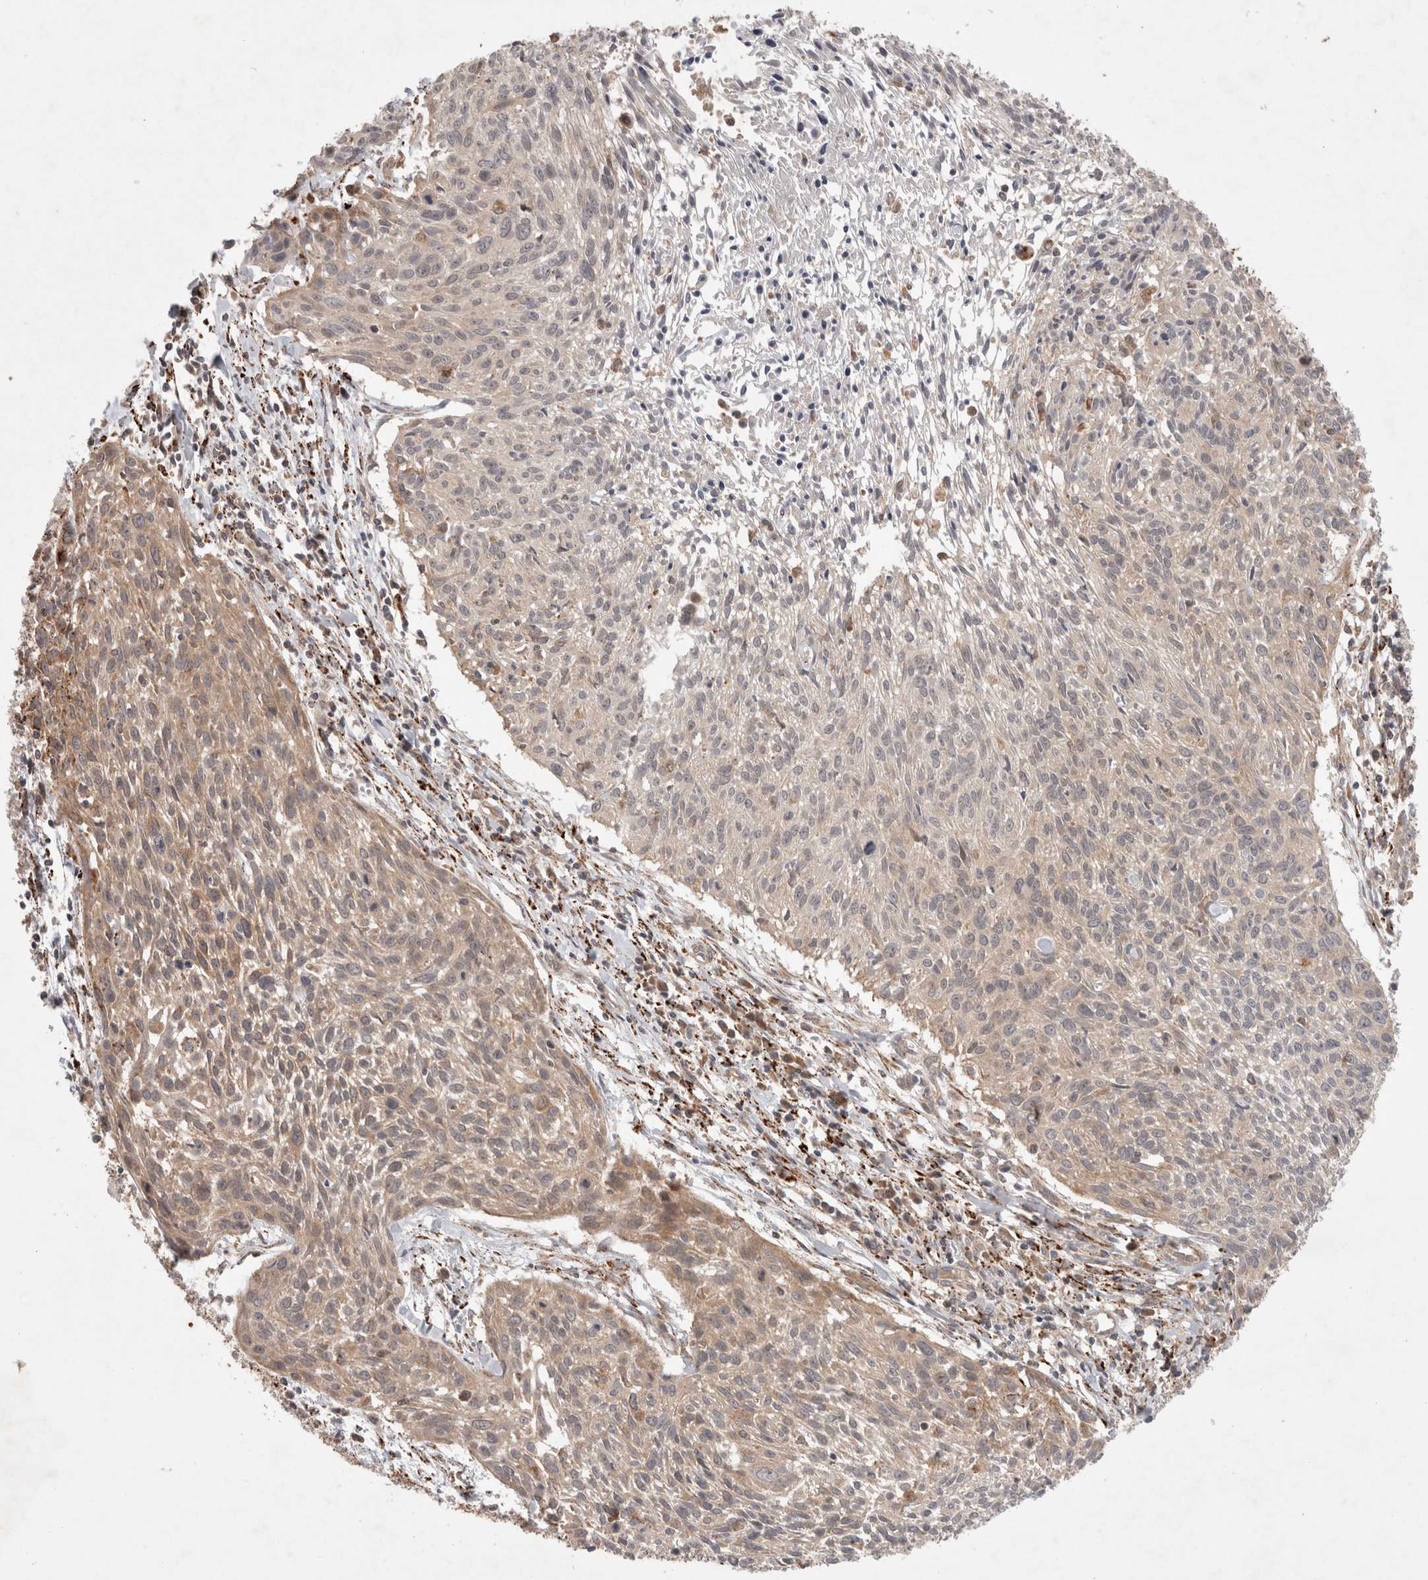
{"staining": {"intensity": "weak", "quantity": "25%-75%", "location": "cytoplasmic/membranous"}, "tissue": "cervical cancer", "cell_type": "Tumor cells", "image_type": "cancer", "snomed": [{"axis": "morphology", "description": "Squamous cell carcinoma, NOS"}, {"axis": "topography", "description": "Cervix"}], "caption": "This is a micrograph of immunohistochemistry staining of cervical cancer, which shows weak staining in the cytoplasmic/membranous of tumor cells.", "gene": "HROB", "patient": {"sex": "female", "age": 51}}